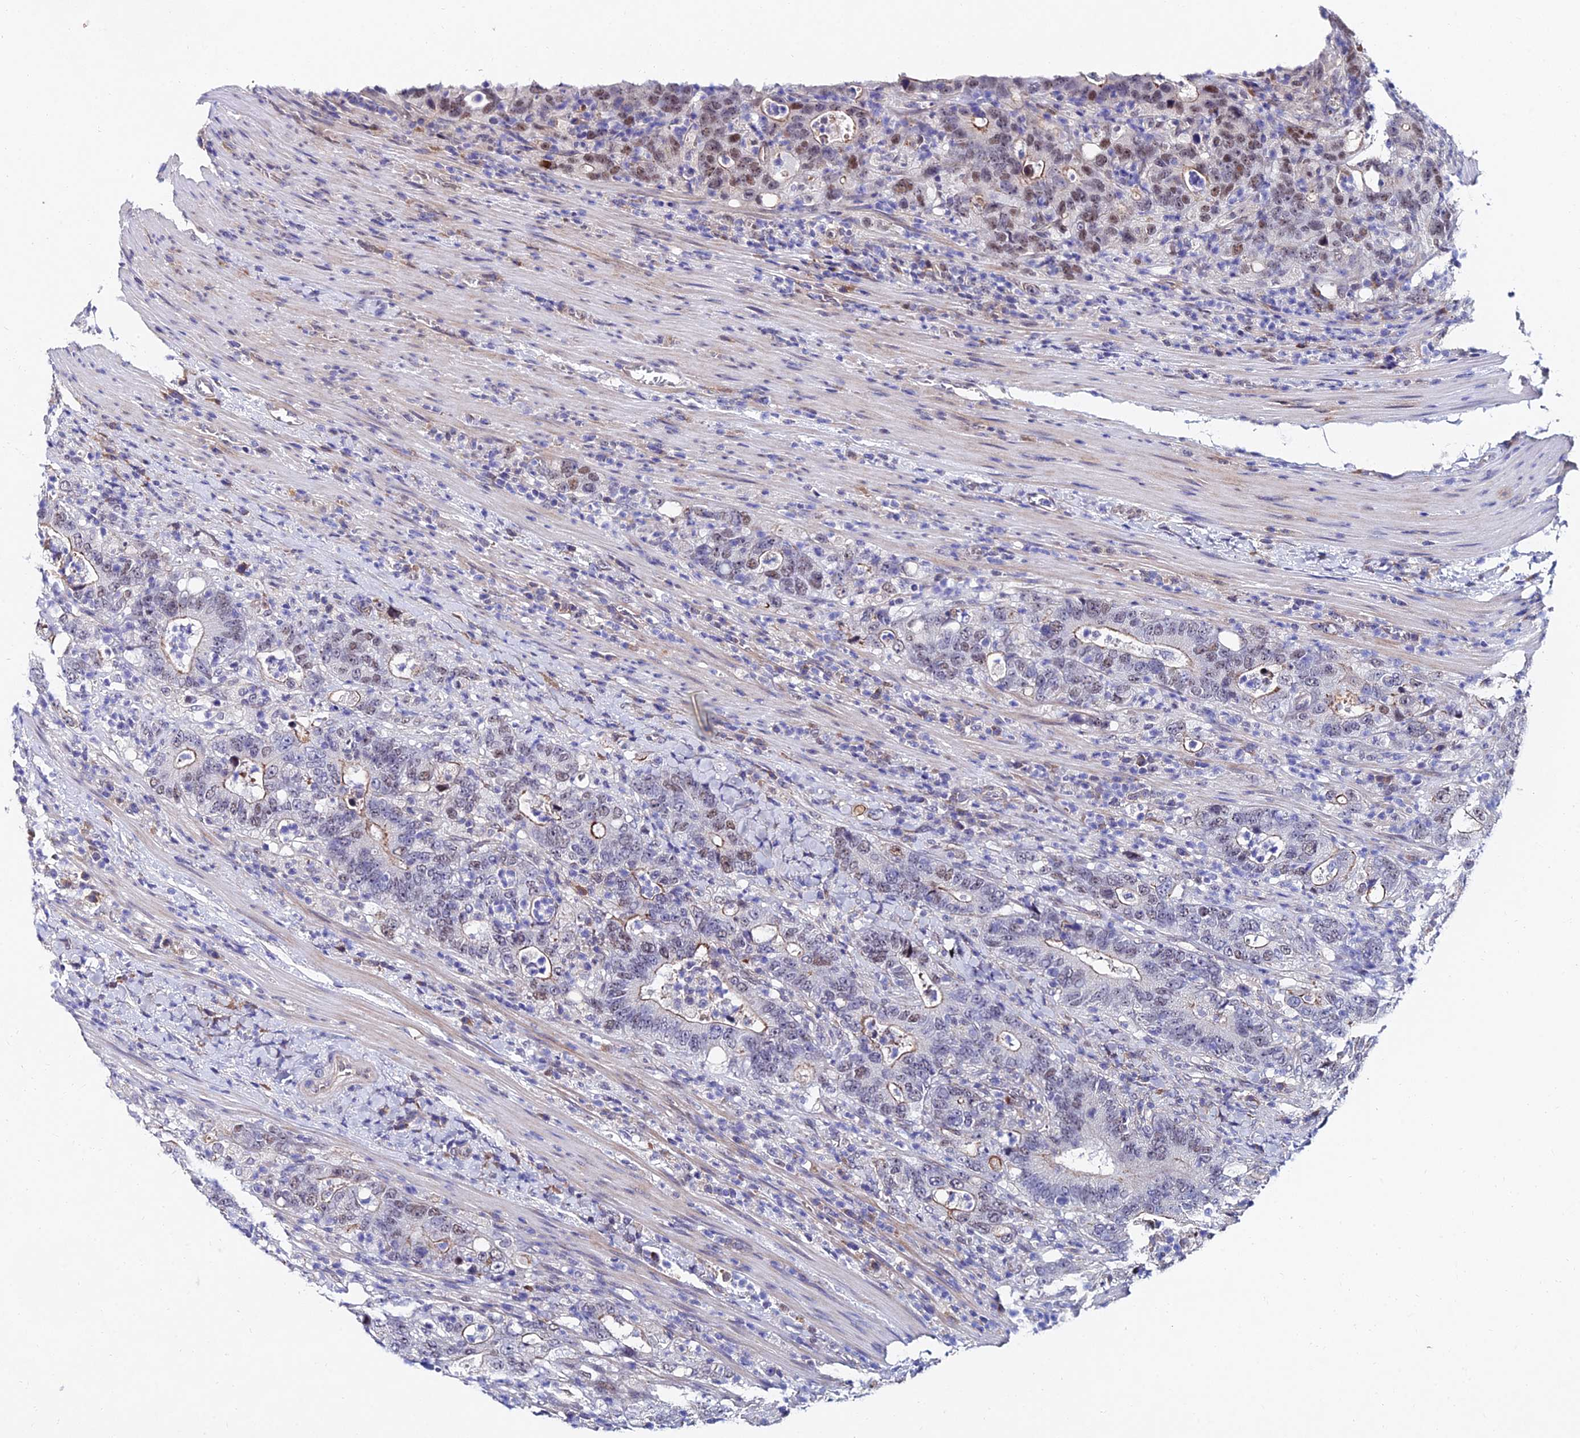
{"staining": {"intensity": "weak", "quantity": "<25%", "location": "cytoplasmic/membranous,nuclear"}, "tissue": "colorectal cancer", "cell_type": "Tumor cells", "image_type": "cancer", "snomed": [{"axis": "morphology", "description": "Adenocarcinoma, NOS"}, {"axis": "topography", "description": "Colon"}], "caption": "Human adenocarcinoma (colorectal) stained for a protein using immunohistochemistry displays no staining in tumor cells.", "gene": "TRIM24", "patient": {"sex": "female", "age": 75}}